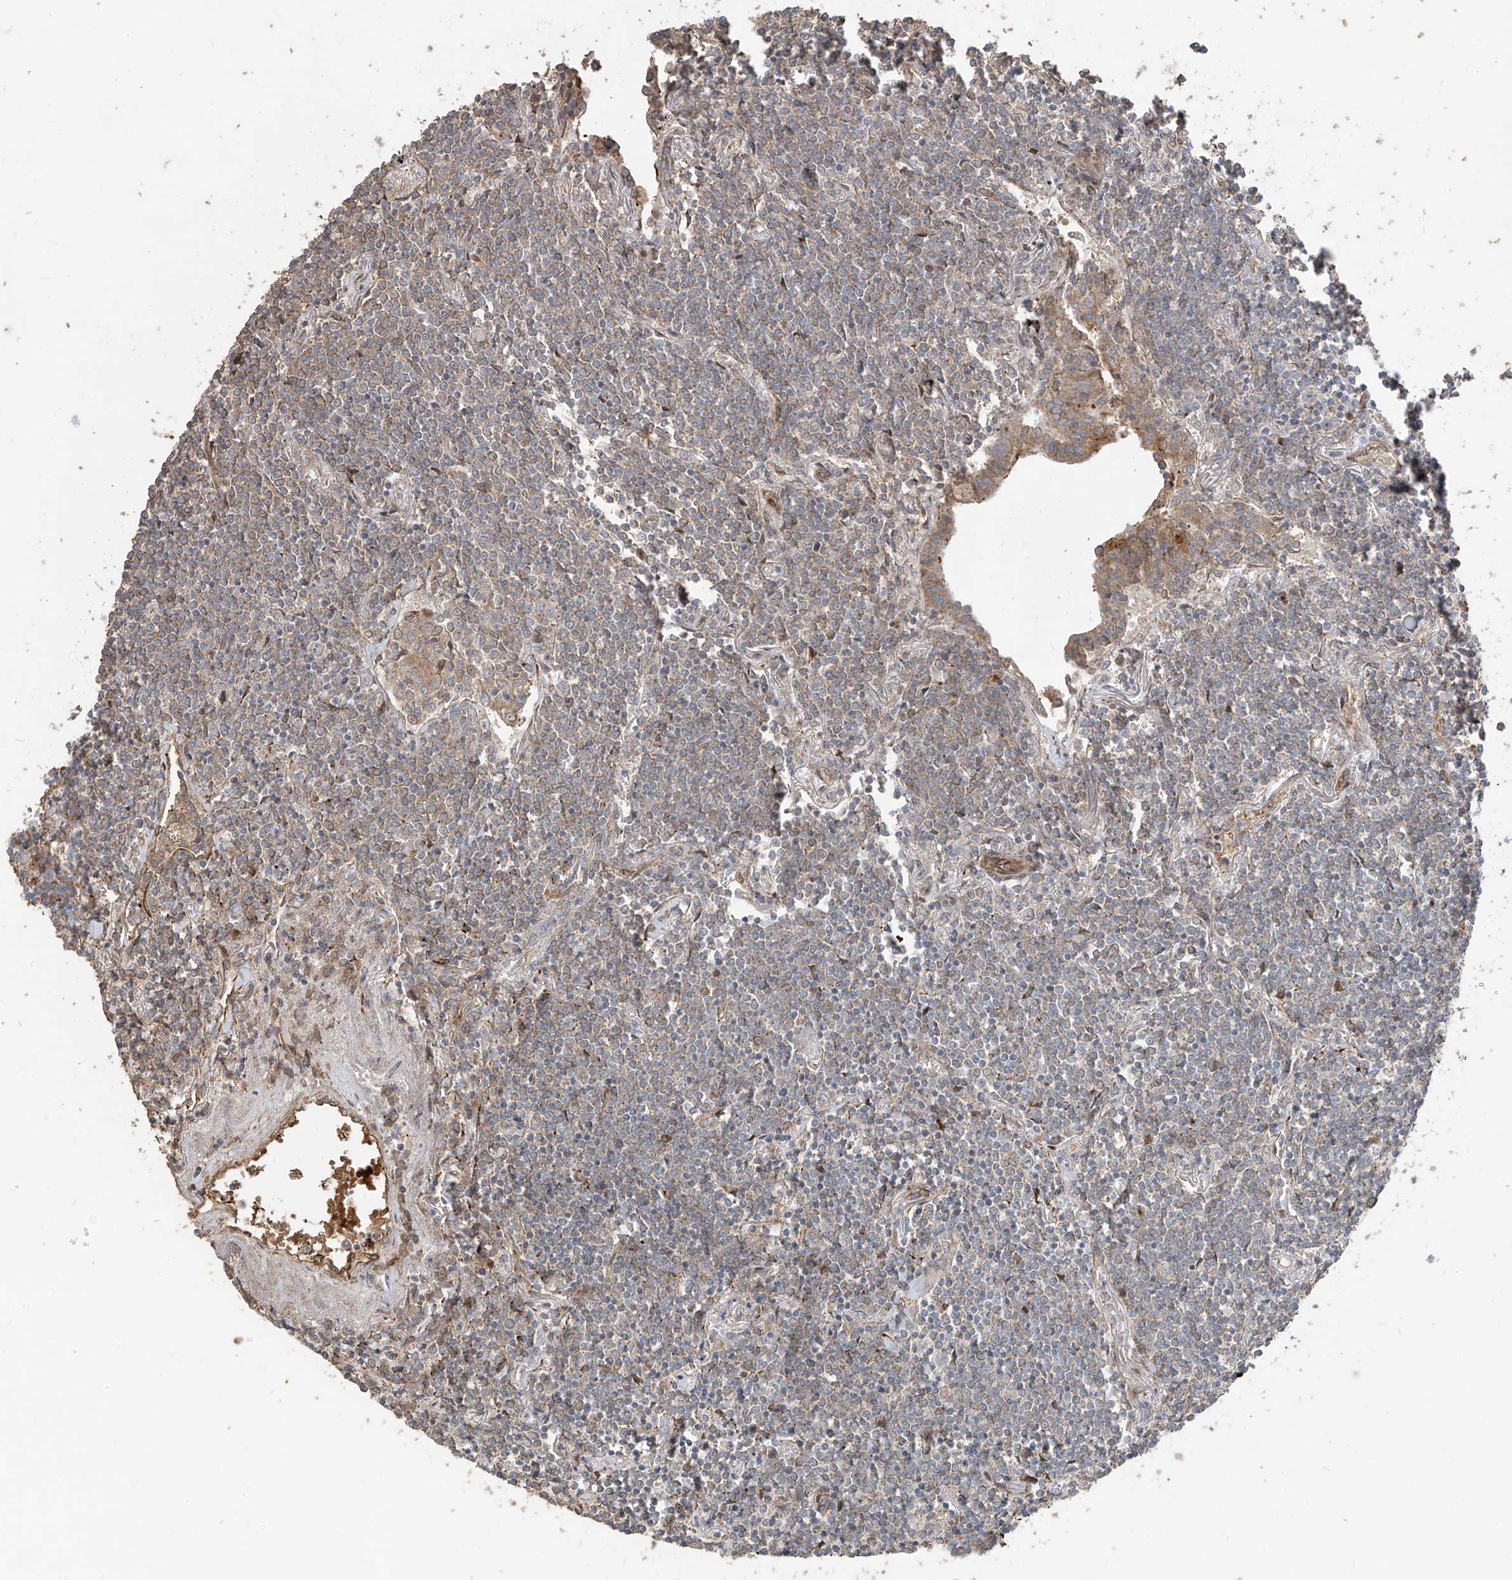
{"staining": {"intensity": "weak", "quantity": ">75%", "location": "cytoplasmic/membranous"}, "tissue": "lymphoma", "cell_type": "Tumor cells", "image_type": "cancer", "snomed": [{"axis": "morphology", "description": "Malignant lymphoma, non-Hodgkin's type, Low grade"}, {"axis": "topography", "description": "Lung"}], "caption": "This photomicrograph reveals lymphoma stained with immunohistochemistry (IHC) to label a protein in brown. The cytoplasmic/membranous of tumor cells show weak positivity for the protein. Nuclei are counter-stained blue.", "gene": "ABTB1", "patient": {"sex": "female", "age": 71}}